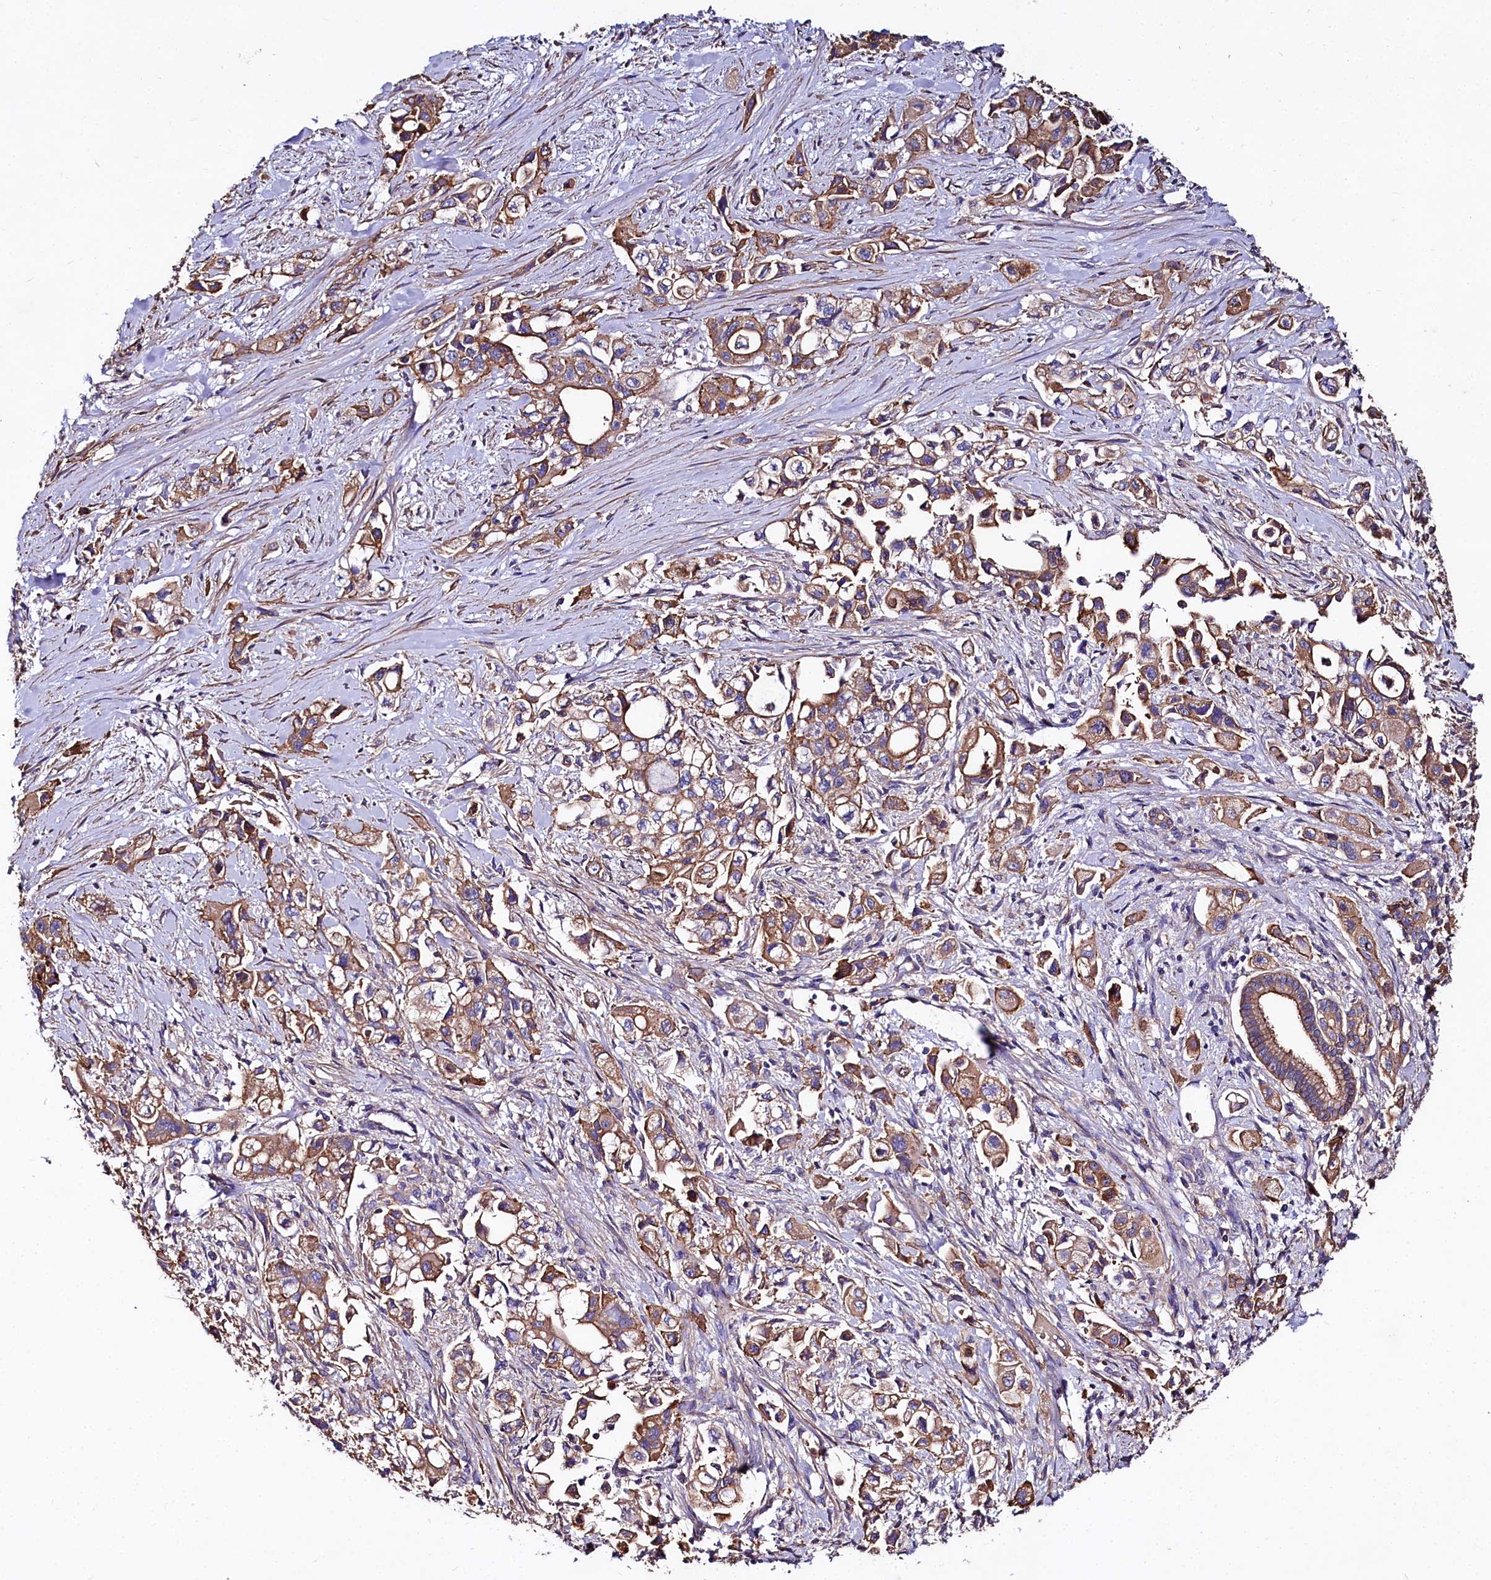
{"staining": {"intensity": "moderate", "quantity": ">75%", "location": "cytoplasmic/membranous"}, "tissue": "pancreatic cancer", "cell_type": "Tumor cells", "image_type": "cancer", "snomed": [{"axis": "morphology", "description": "Adenocarcinoma, NOS"}, {"axis": "topography", "description": "Pancreas"}], "caption": "Immunohistochemistry histopathology image of neoplastic tissue: adenocarcinoma (pancreatic) stained using IHC reveals medium levels of moderate protein expression localized specifically in the cytoplasmic/membranous of tumor cells, appearing as a cytoplasmic/membranous brown color.", "gene": "FCHSD2", "patient": {"sex": "female", "age": 66}}